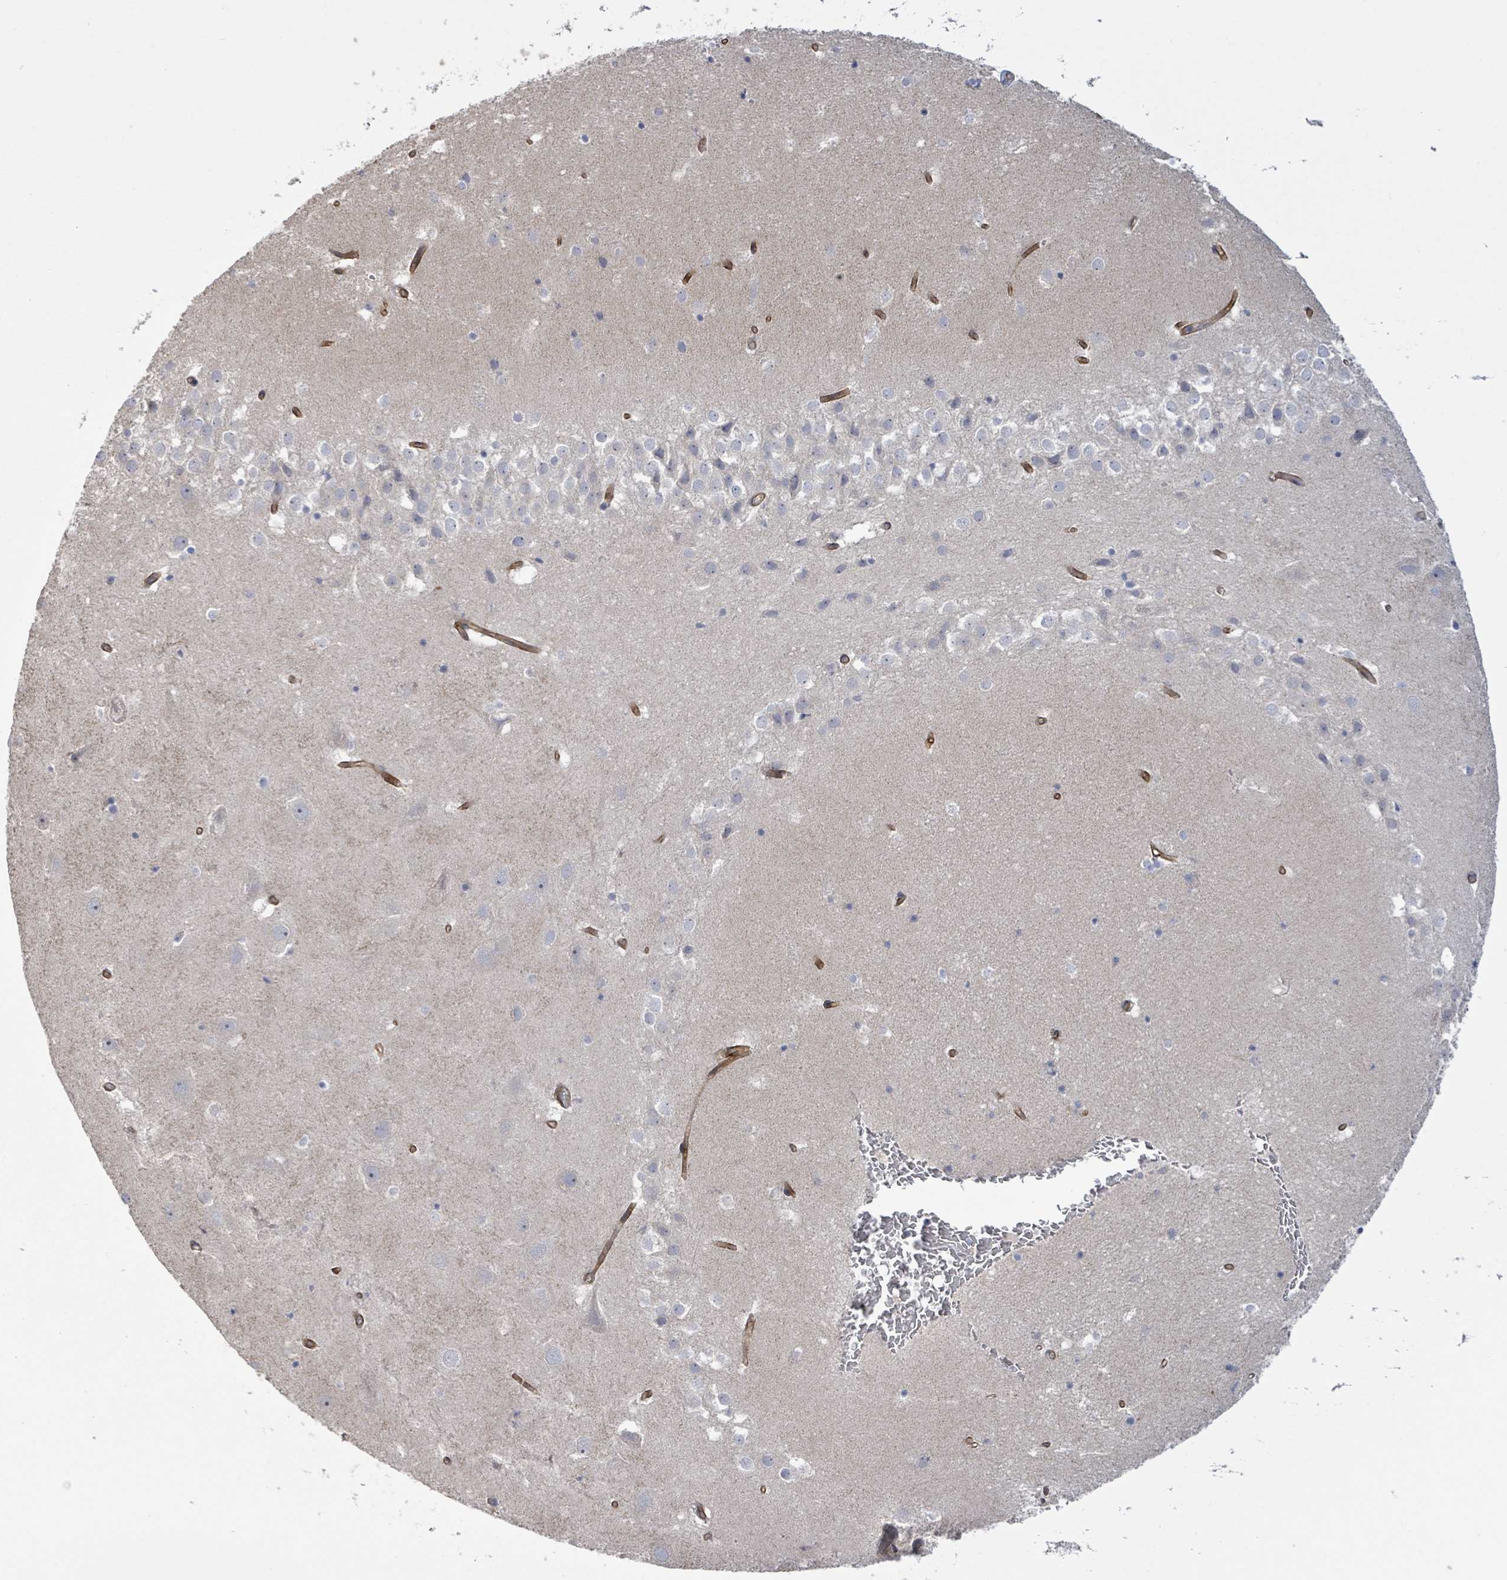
{"staining": {"intensity": "negative", "quantity": "none", "location": "none"}, "tissue": "hippocampus", "cell_type": "Glial cells", "image_type": "normal", "snomed": [{"axis": "morphology", "description": "Normal tissue, NOS"}, {"axis": "topography", "description": "Hippocampus"}], "caption": "A histopathology image of human hippocampus is negative for staining in glial cells. (DAB (3,3'-diaminobenzidine) immunohistochemistry, high magnification).", "gene": "KANK3", "patient": {"sex": "female", "age": 52}}